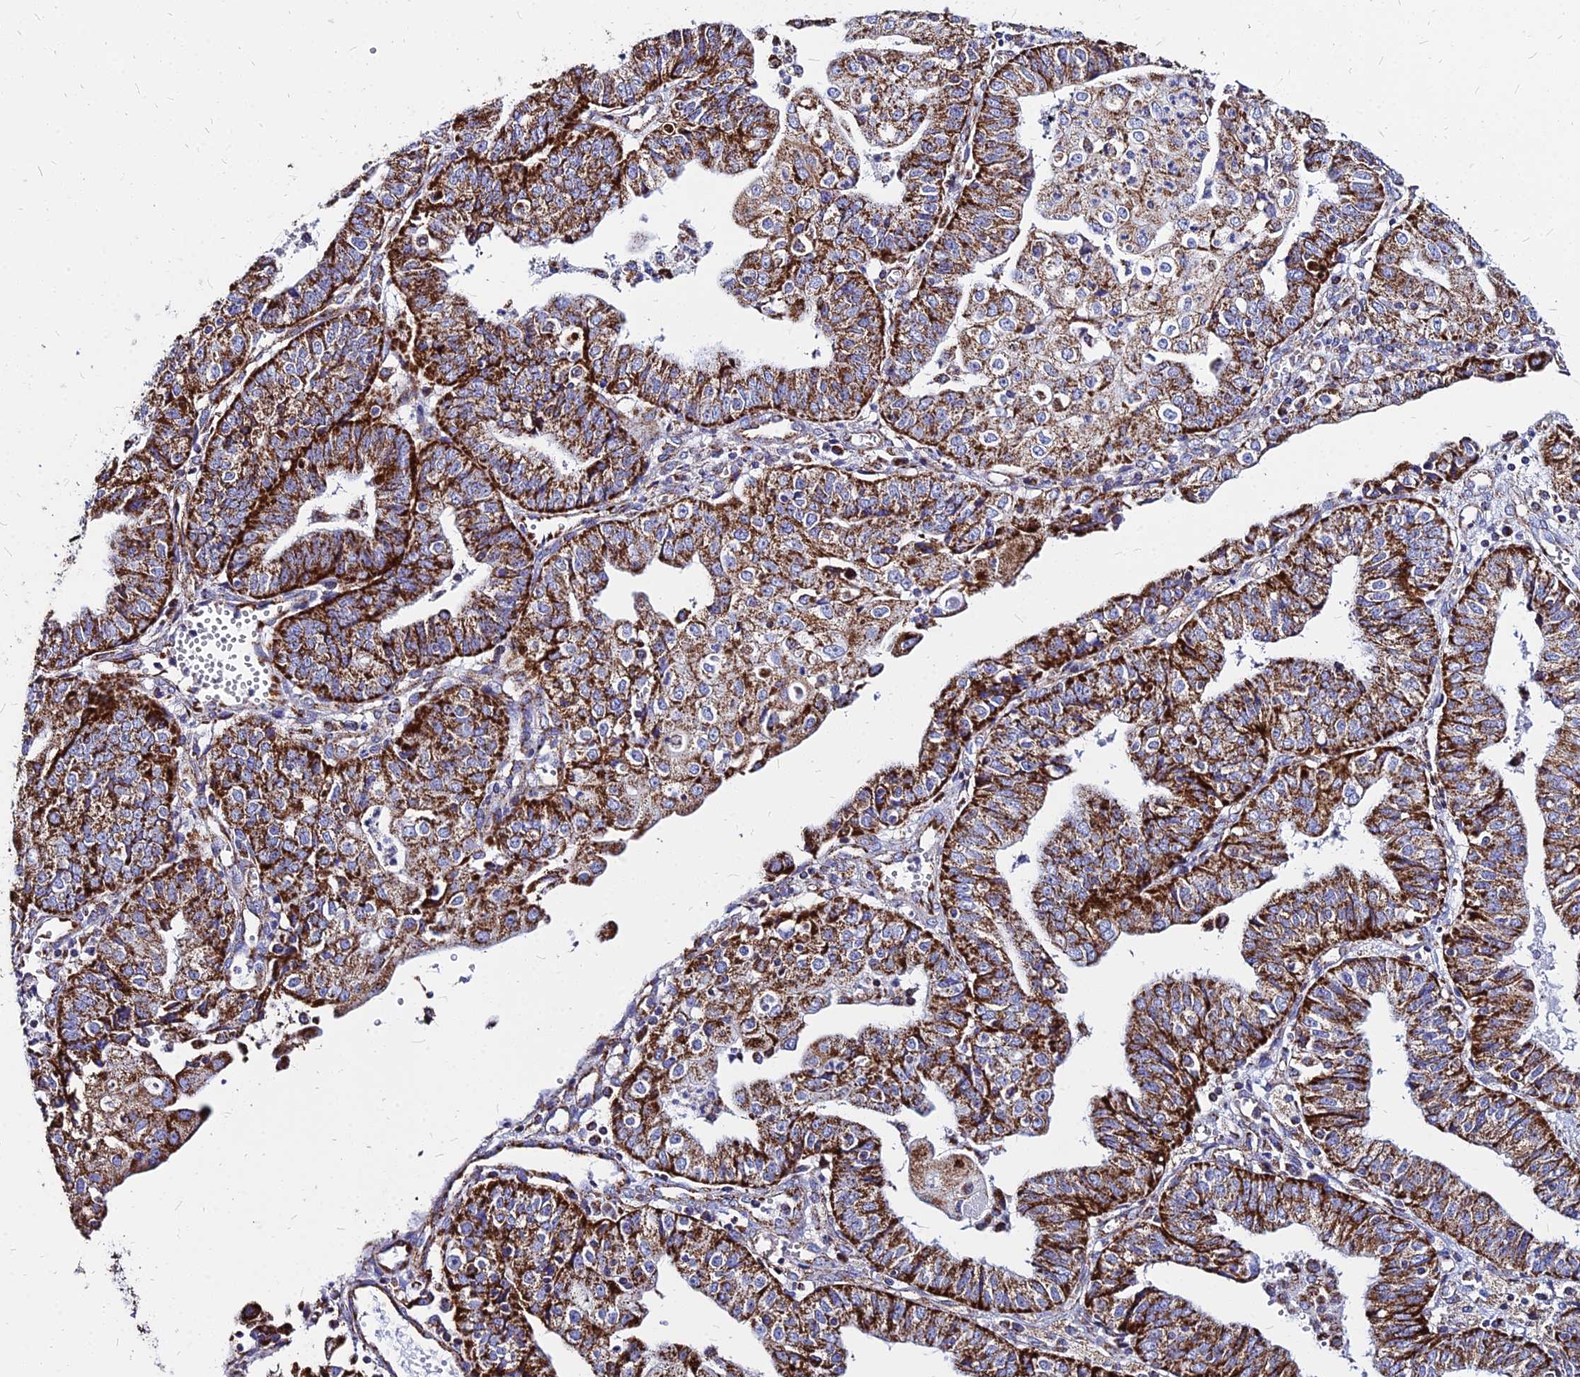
{"staining": {"intensity": "strong", "quantity": ">75%", "location": "cytoplasmic/membranous"}, "tissue": "endometrial cancer", "cell_type": "Tumor cells", "image_type": "cancer", "snomed": [{"axis": "morphology", "description": "Adenocarcinoma, NOS"}, {"axis": "topography", "description": "Endometrium"}], "caption": "Endometrial cancer (adenocarcinoma) was stained to show a protein in brown. There is high levels of strong cytoplasmic/membranous expression in about >75% of tumor cells.", "gene": "DLD", "patient": {"sex": "female", "age": 56}}